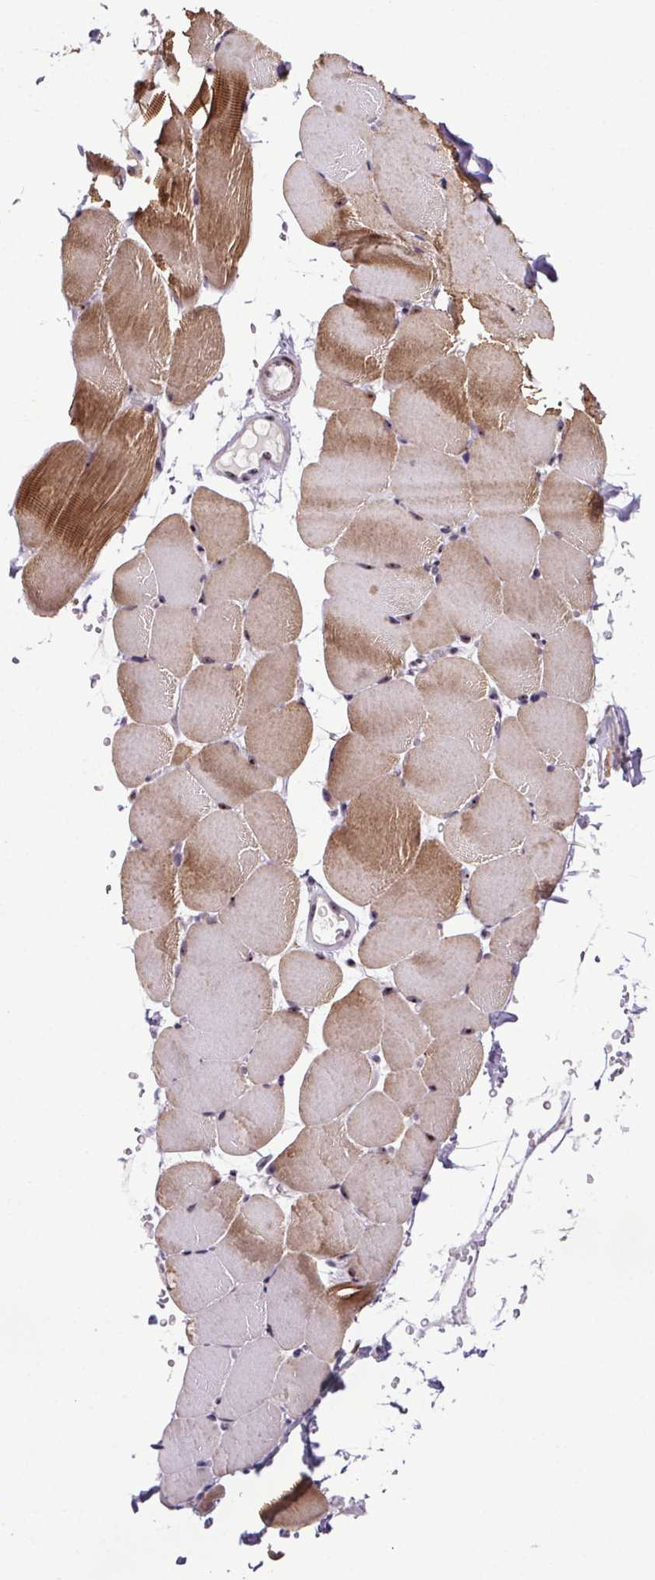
{"staining": {"intensity": "moderate", "quantity": "25%-75%", "location": "cytoplasmic/membranous"}, "tissue": "skeletal muscle", "cell_type": "Myocytes", "image_type": "normal", "snomed": [{"axis": "morphology", "description": "Normal tissue, NOS"}, {"axis": "topography", "description": "Skeletal muscle"}], "caption": "Approximately 25%-75% of myocytes in benign human skeletal muscle reveal moderate cytoplasmic/membranous protein staining as visualized by brown immunohistochemical staining.", "gene": "ATMIN", "patient": {"sex": "female", "age": 37}}